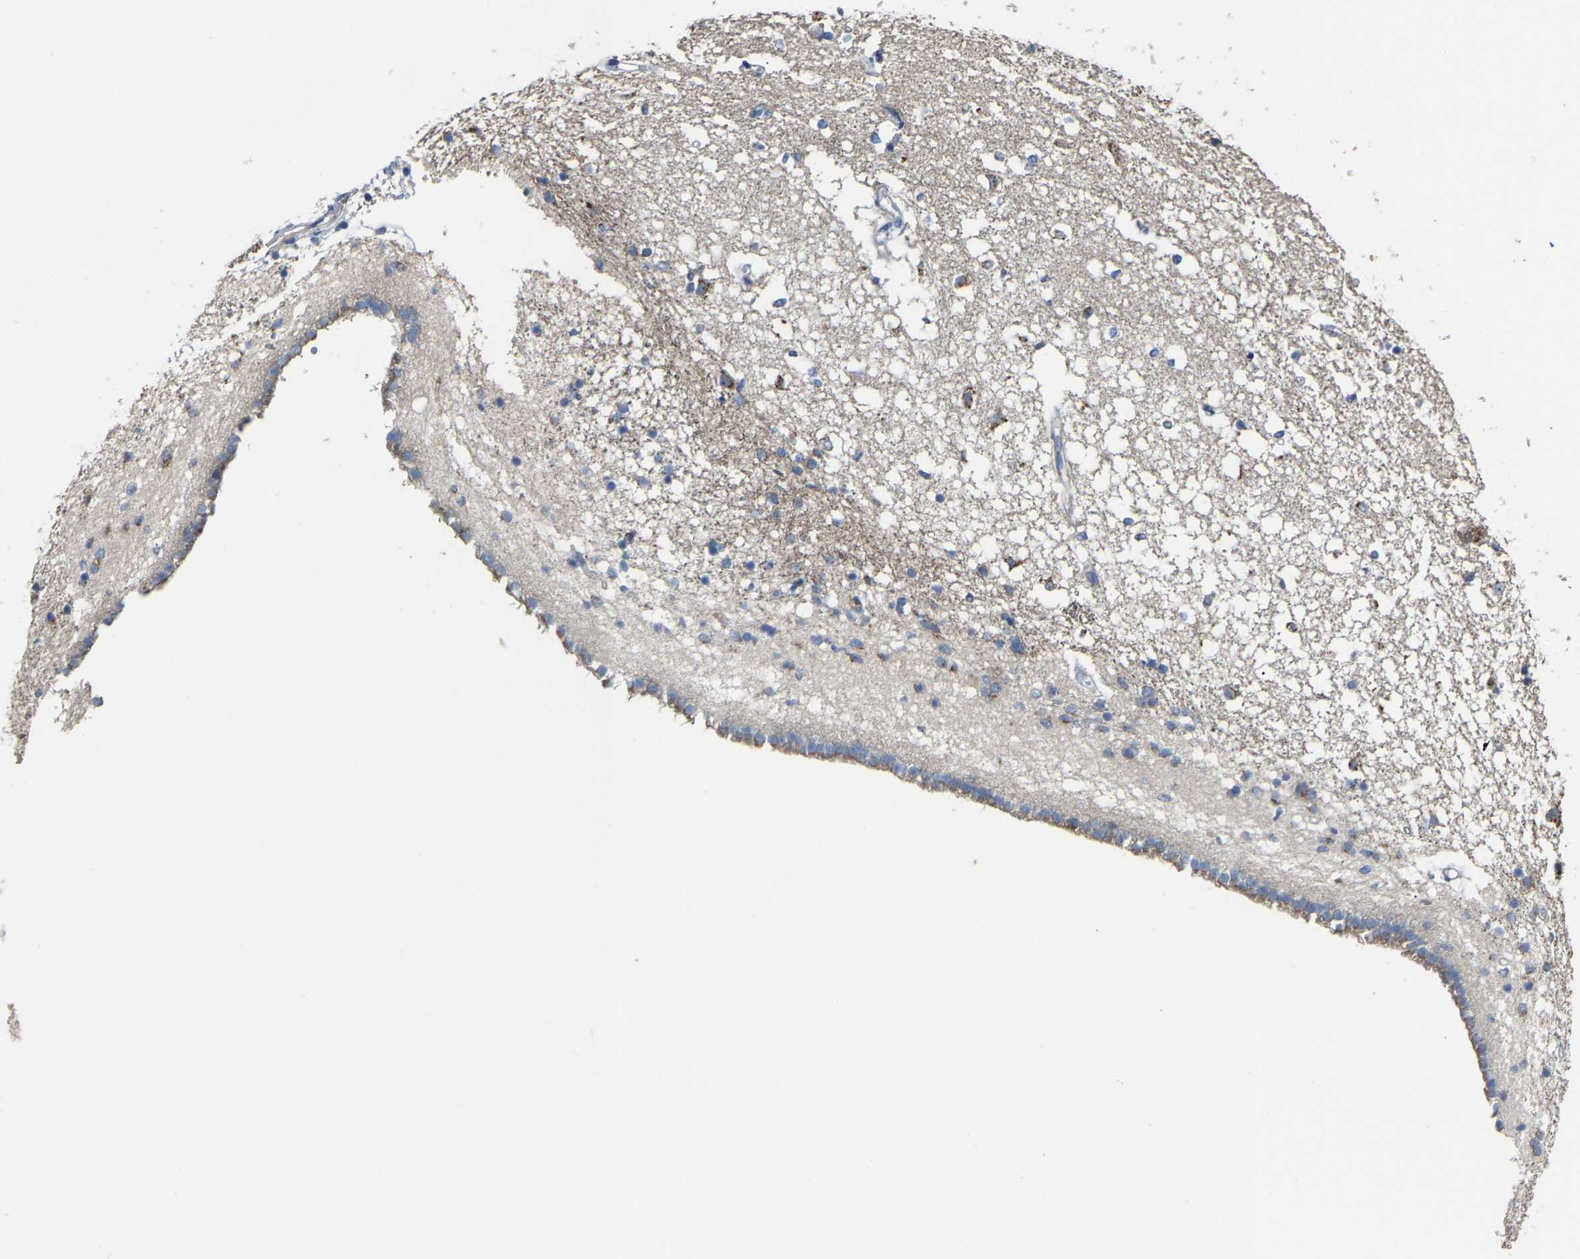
{"staining": {"intensity": "weak", "quantity": "<25%", "location": "cytoplasmic/membranous"}, "tissue": "caudate", "cell_type": "Glial cells", "image_type": "normal", "snomed": [{"axis": "morphology", "description": "Normal tissue, NOS"}, {"axis": "topography", "description": "Lateral ventricle wall"}], "caption": "This is an IHC histopathology image of normal caudate. There is no staining in glial cells.", "gene": "CANT1", "patient": {"sex": "male", "age": 45}}